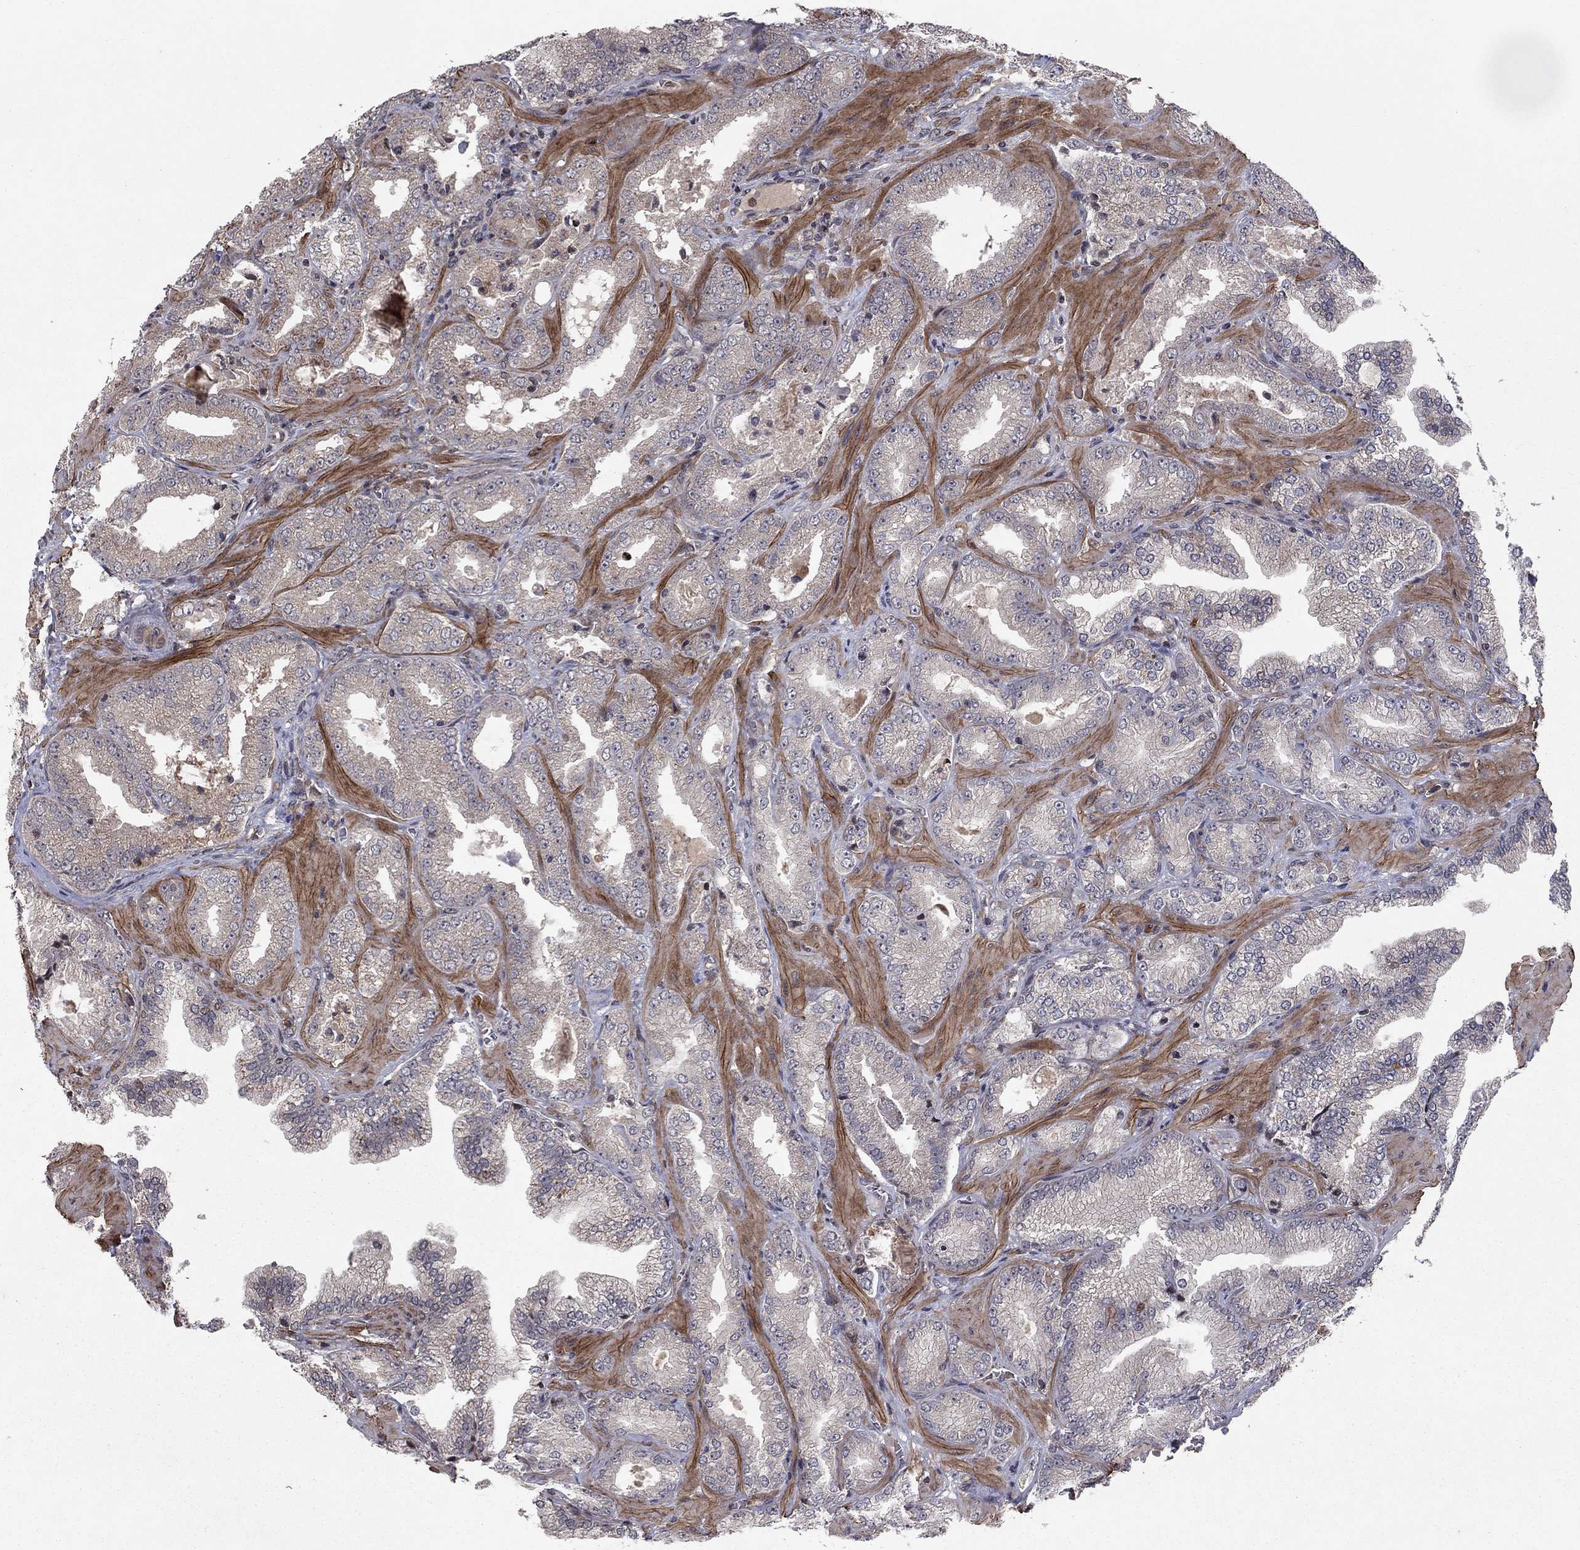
{"staining": {"intensity": "negative", "quantity": "none", "location": "none"}, "tissue": "prostate cancer", "cell_type": "Tumor cells", "image_type": "cancer", "snomed": [{"axis": "morphology", "description": "Adenocarcinoma, Low grade"}, {"axis": "topography", "description": "Prostate"}], "caption": "Low-grade adenocarcinoma (prostate) was stained to show a protein in brown. There is no significant staining in tumor cells. (Stains: DAB immunohistochemistry with hematoxylin counter stain, Microscopy: brightfield microscopy at high magnification).", "gene": "SORBS1", "patient": {"sex": "male", "age": 72}}